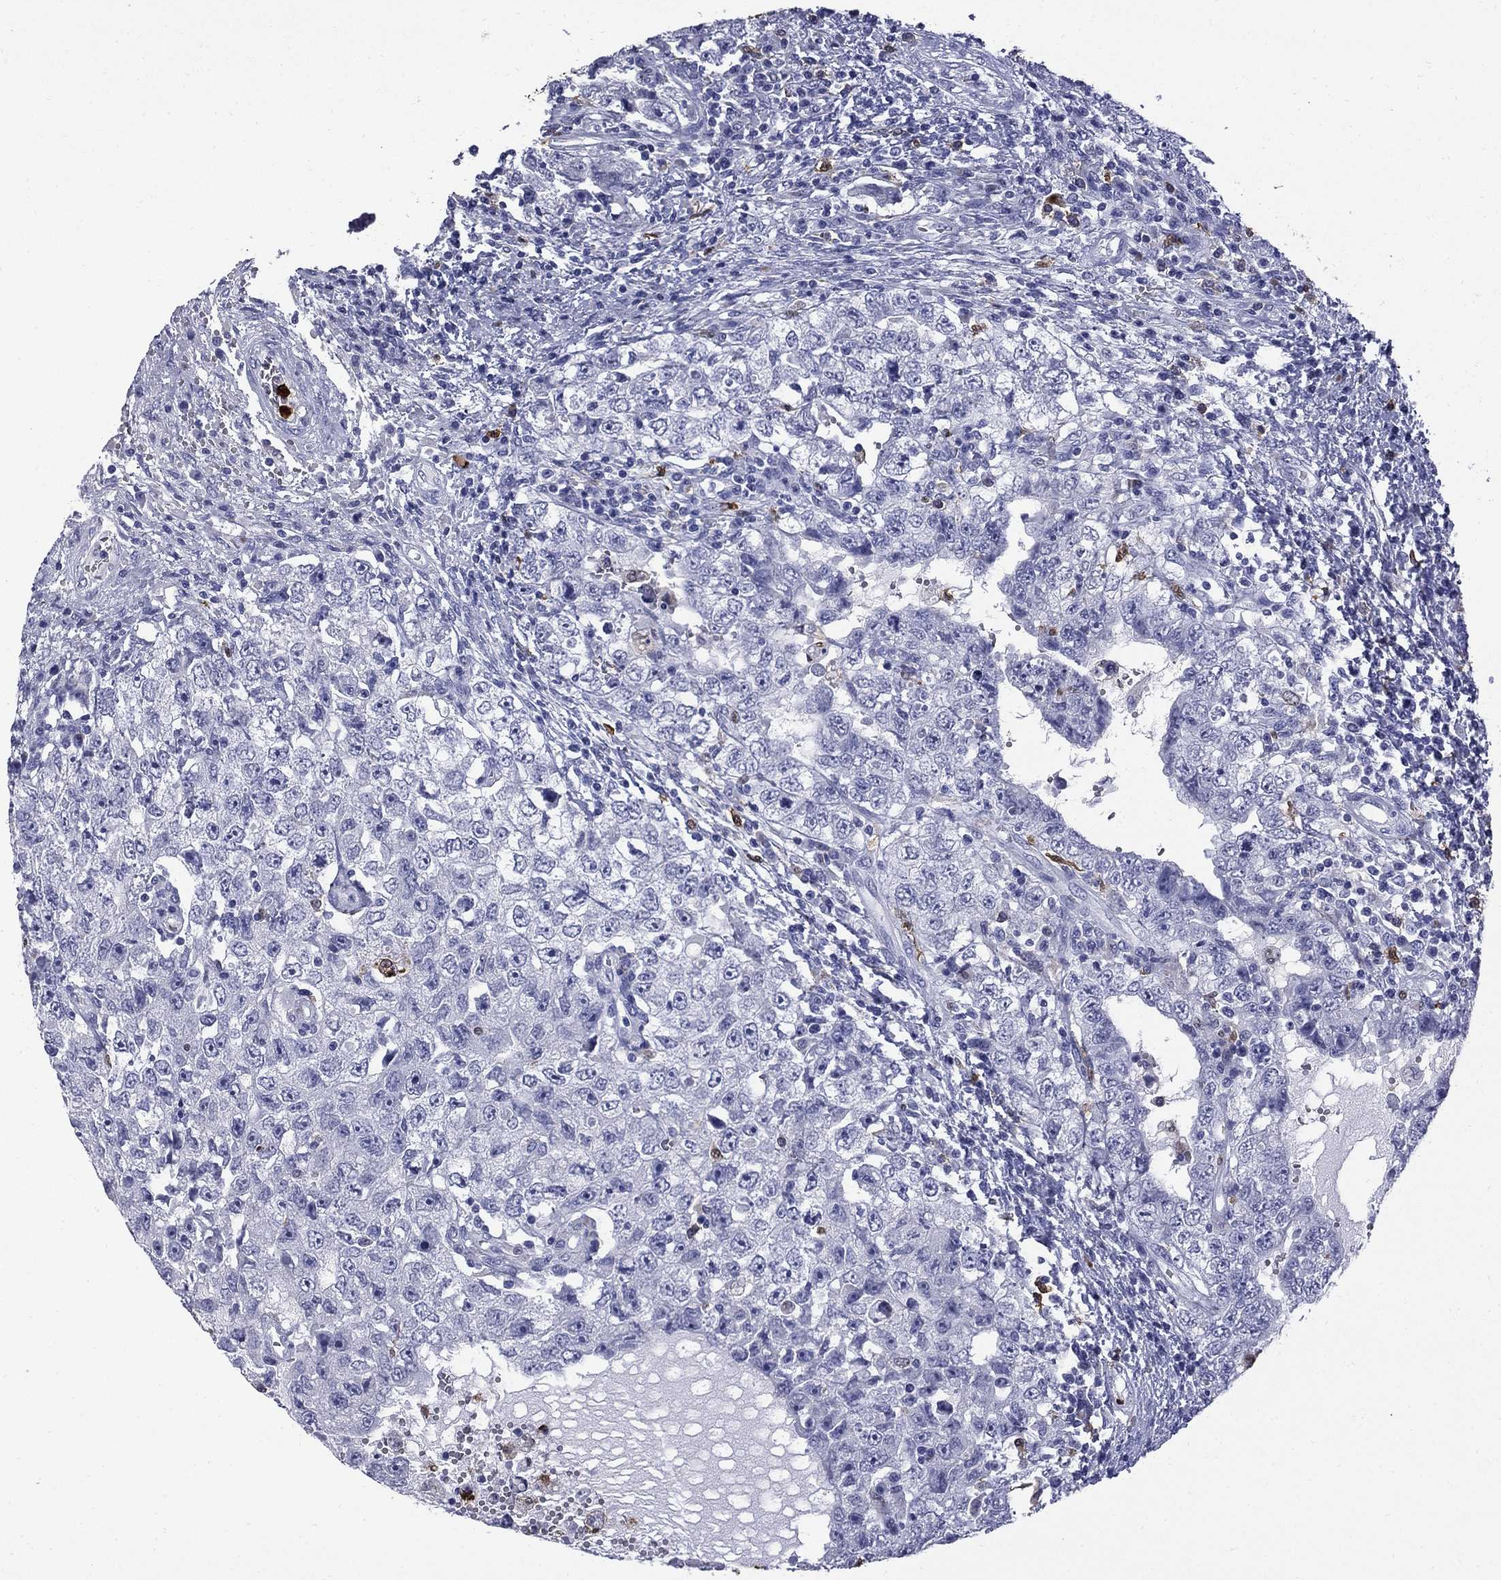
{"staining": {"intensity": "negative", "quantity": "none", "location": "none"}, "tissue": "testis cancer", "cell_type": "Tumor cells", "image_type": "cancer", "snomed": [{"axis": "morphology", "description": "Carcinoma, Embryonal, NOS"}, {"axis": "topography", "description": "Testis"}], "caption": "The image shows no staining of tumor cells in embryonal carcinoma (testis).", "gene": "TRIM29", "patient": {"sex": "male", "age": 26}}